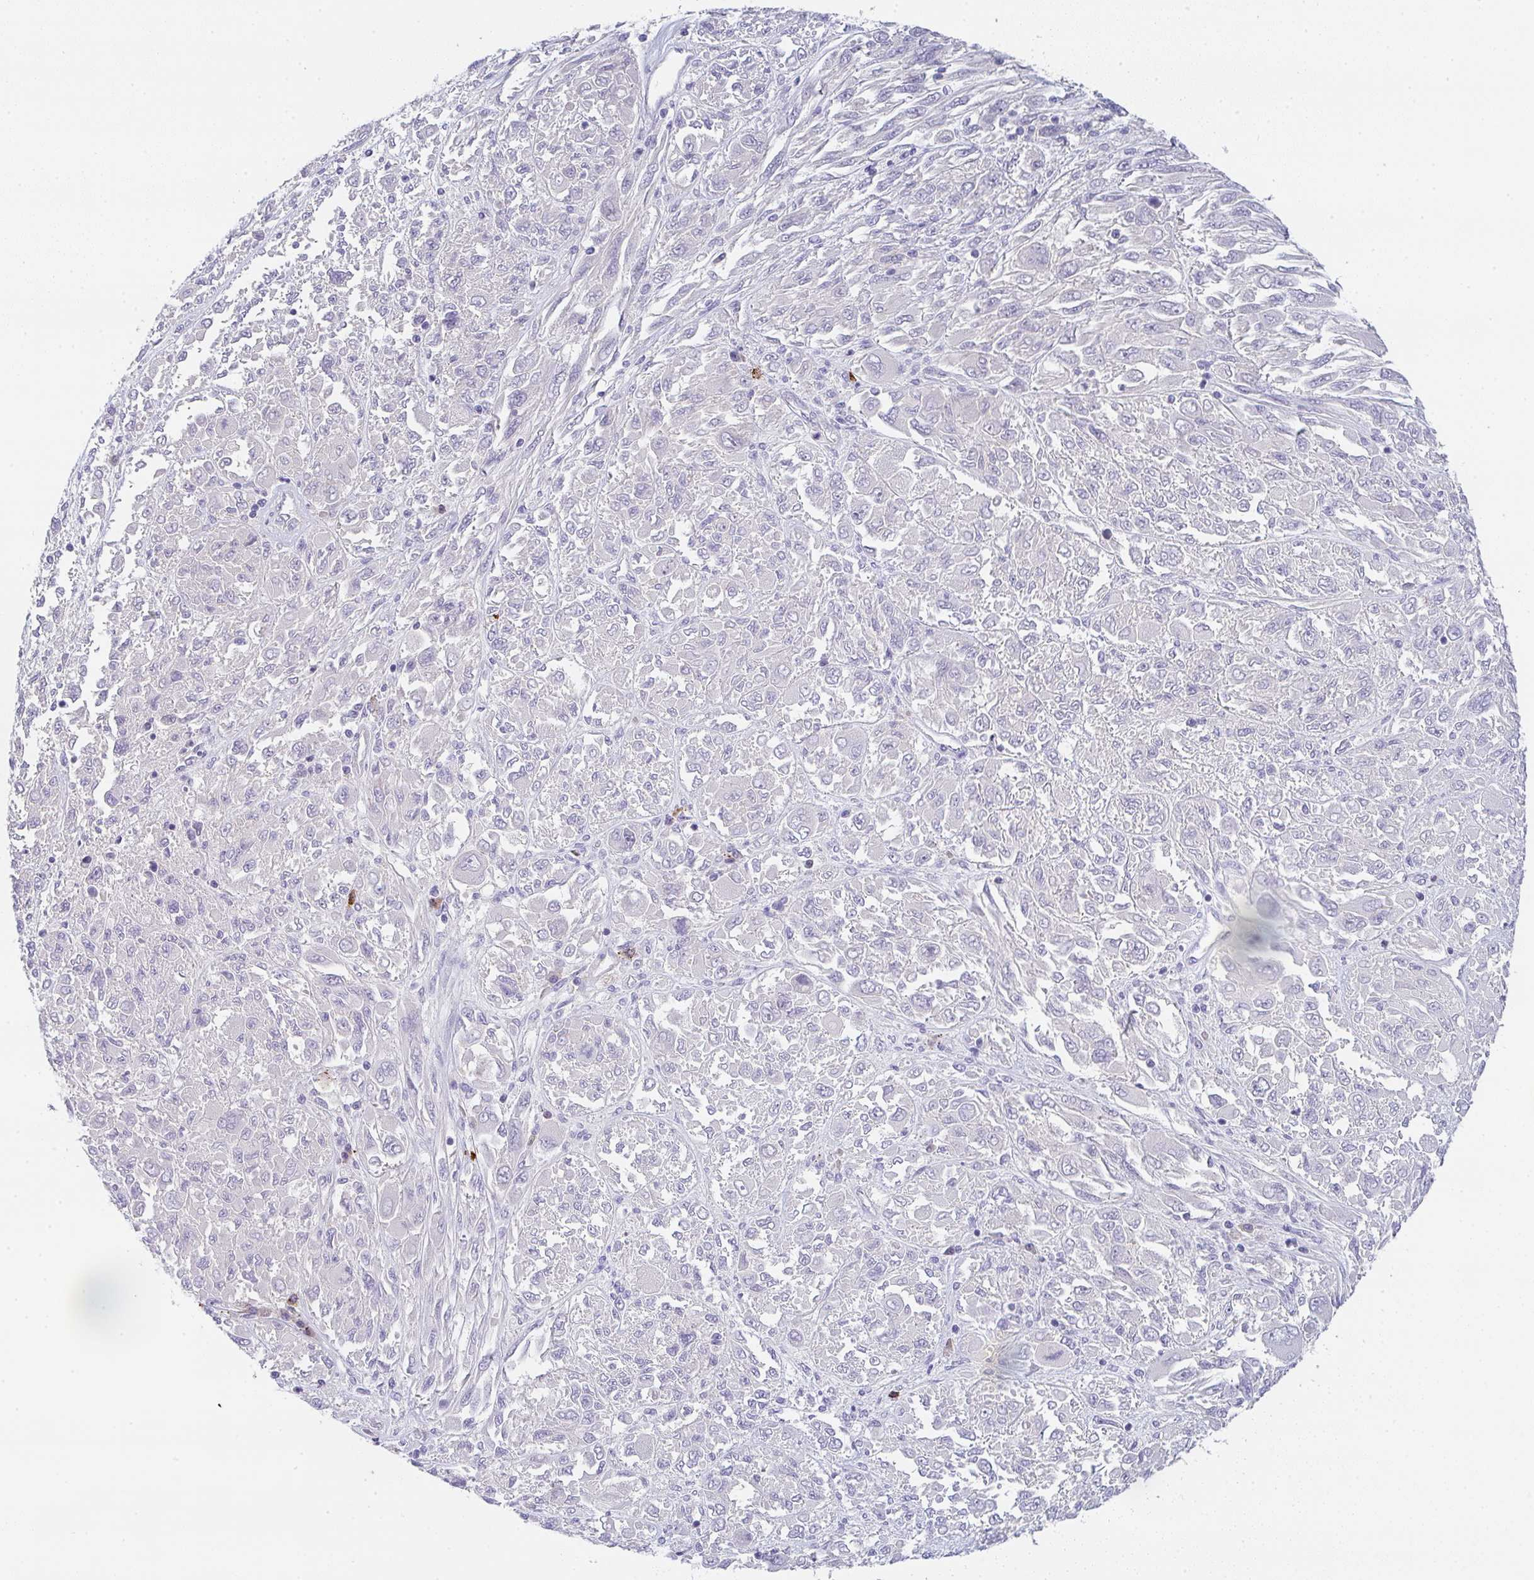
{"staining": {"intensity": "negative", "quantity": "none", "location": "none"}, "tissue": "melanoma", "cell_type": "Tumor cells", "image_type": "cancer", "snomed": [{"axis": "morphology", "description": "Malignant melanoma, NOS"}, {"axis": "topography", "description": "Skin"}], "caption": "Immunohistochemistry histopathology image of neoplastic tissue: human melanoma stained with DAB reveals no significant protein staining in tumor cells. (IHC, brightfield microscopy, high magnification).", "gene": "CACNA1S", "patient": {"sex": "female", "age": 91}}